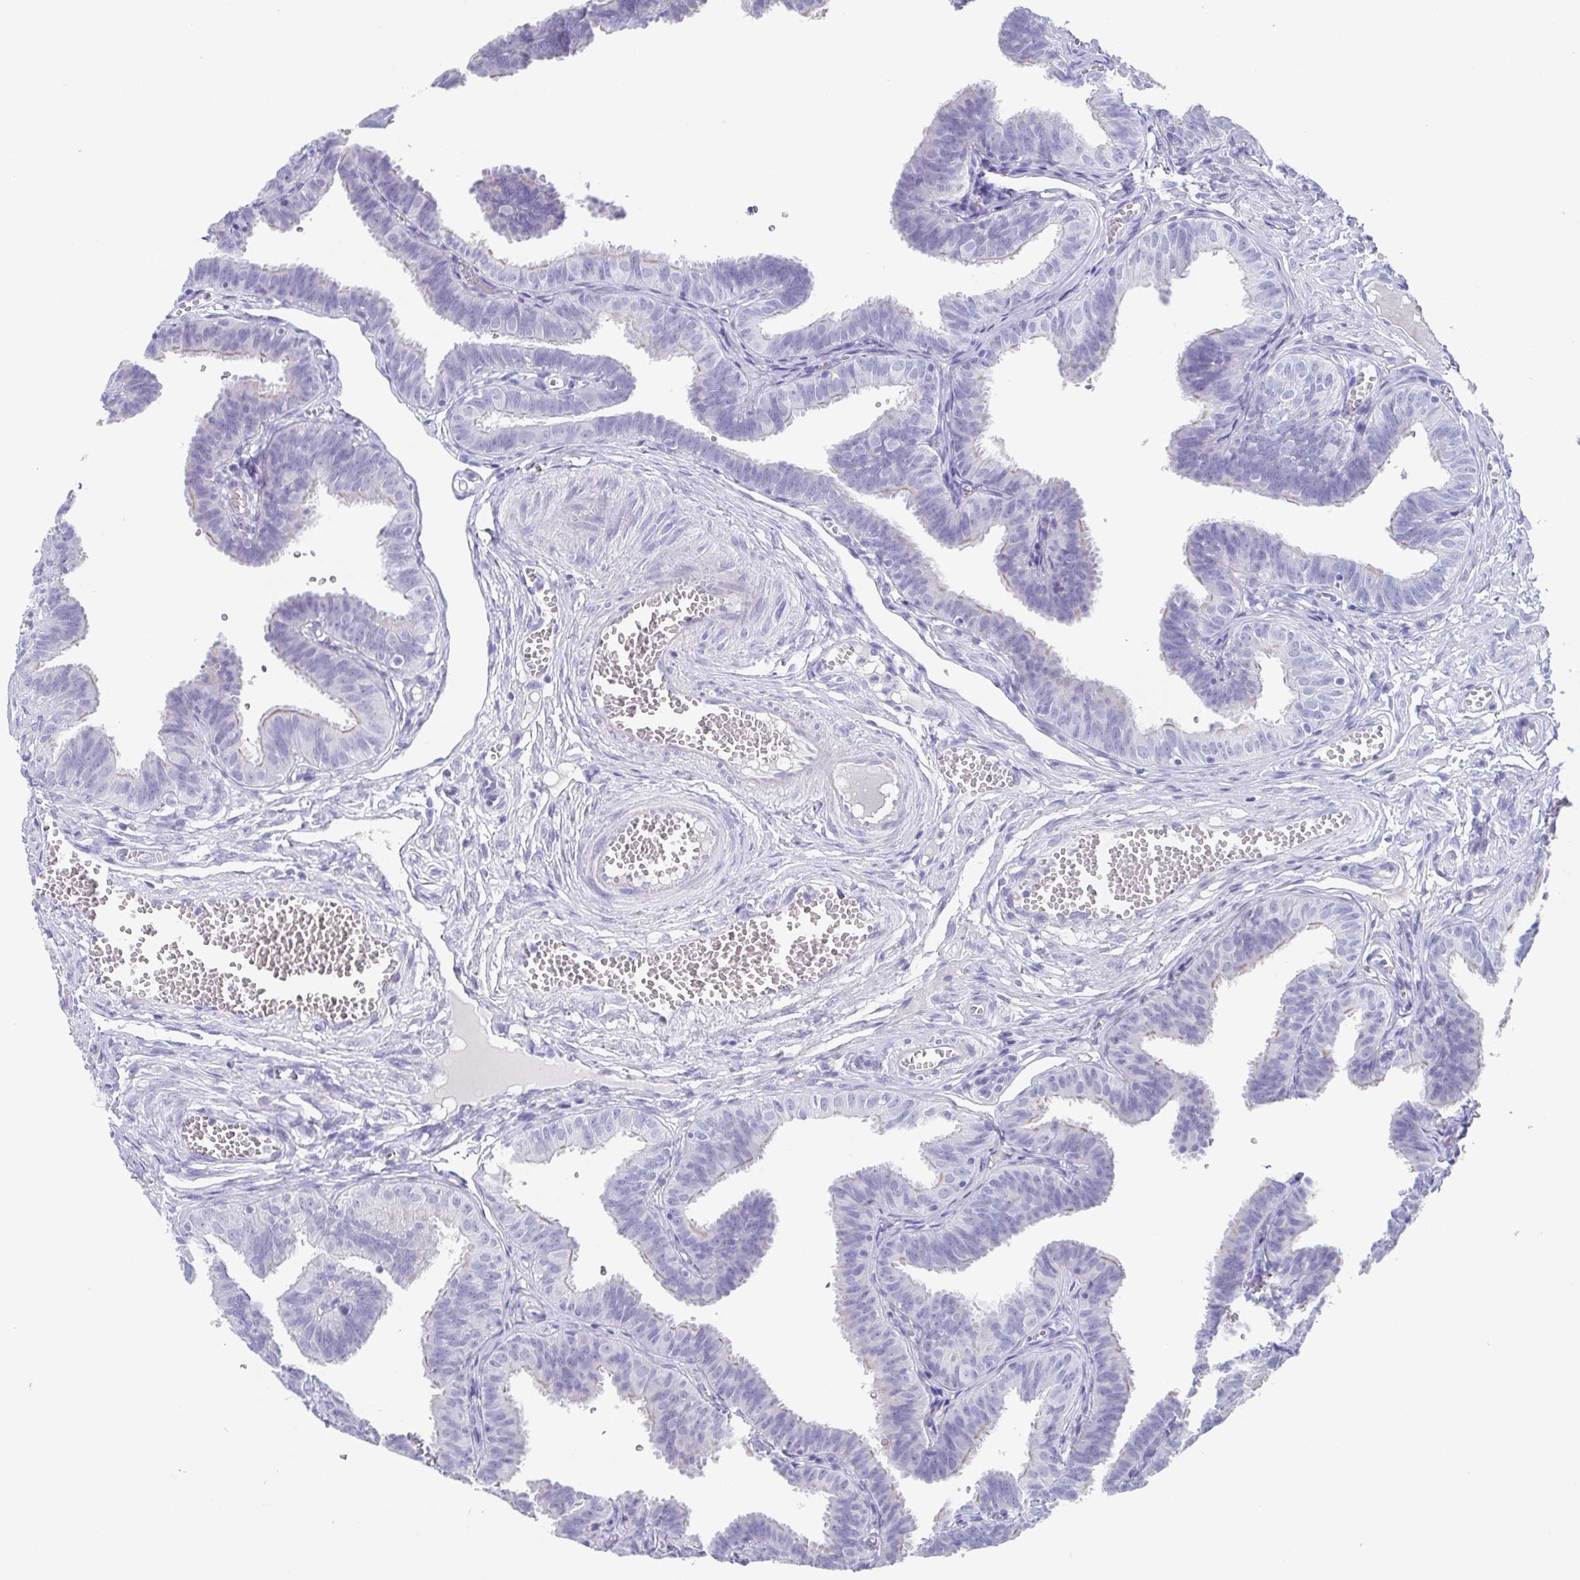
{"staining": {"intensity": "negative", "quantity": "none", "location": "none"}, "tissue": "fallopian tube", "cell_type": "Glandular cells", "image_type": "normal", "snomed": [{"axis": "morphology", "description": "Normal tissue, NOS"}, {"axis": "topography", "description": "Fallopian tube"}], "caption": "IHC image of unremarkable fallopian tube: fallopian tube stained with DAB reveals no significant protein staining in glandular cells.", "gene": "SCGN", "patient": {"sex": "female", "age": 25}}